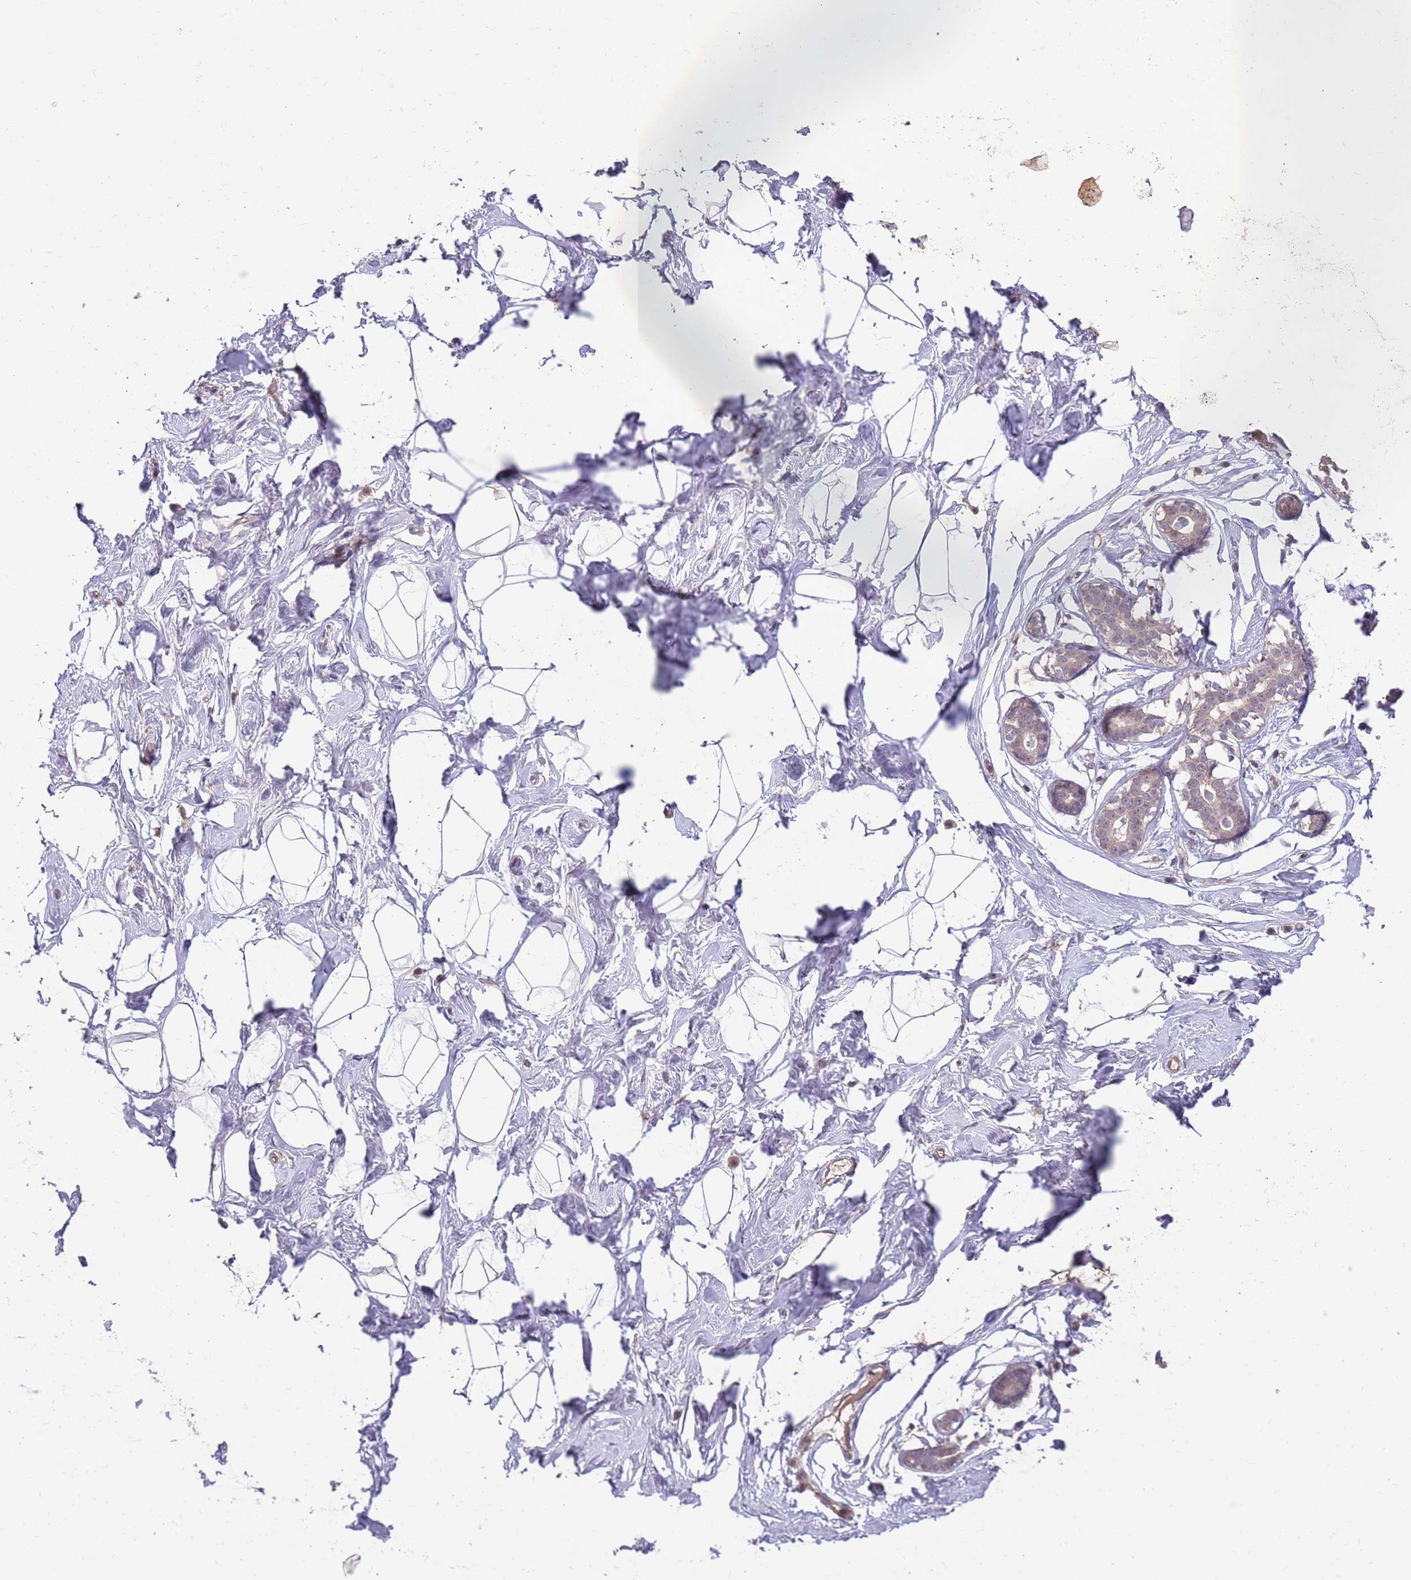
{"staining": {"intensity": "weak", "quantity": "25%-75%", "location": "cytoplasmic/membranous"}, "tissue": "breast", "cell_type": "Adipocytes", "image_type": "normal", "snomed": [{"axis": "morphology", "description": "Normal tissue, NOS"}, {"axis": "morphology", "description": "Adenoma, NOS"}, {"axis": "topography", "description": "Breast"}], "caption": "IHC (DAB) staining of benign breast reveals weak cytoplasmic/membranous protein positivity in about 25%-75% of adipocytes.", "gene": "MEI1", "patient": {"sex": "female", "age": 23}}